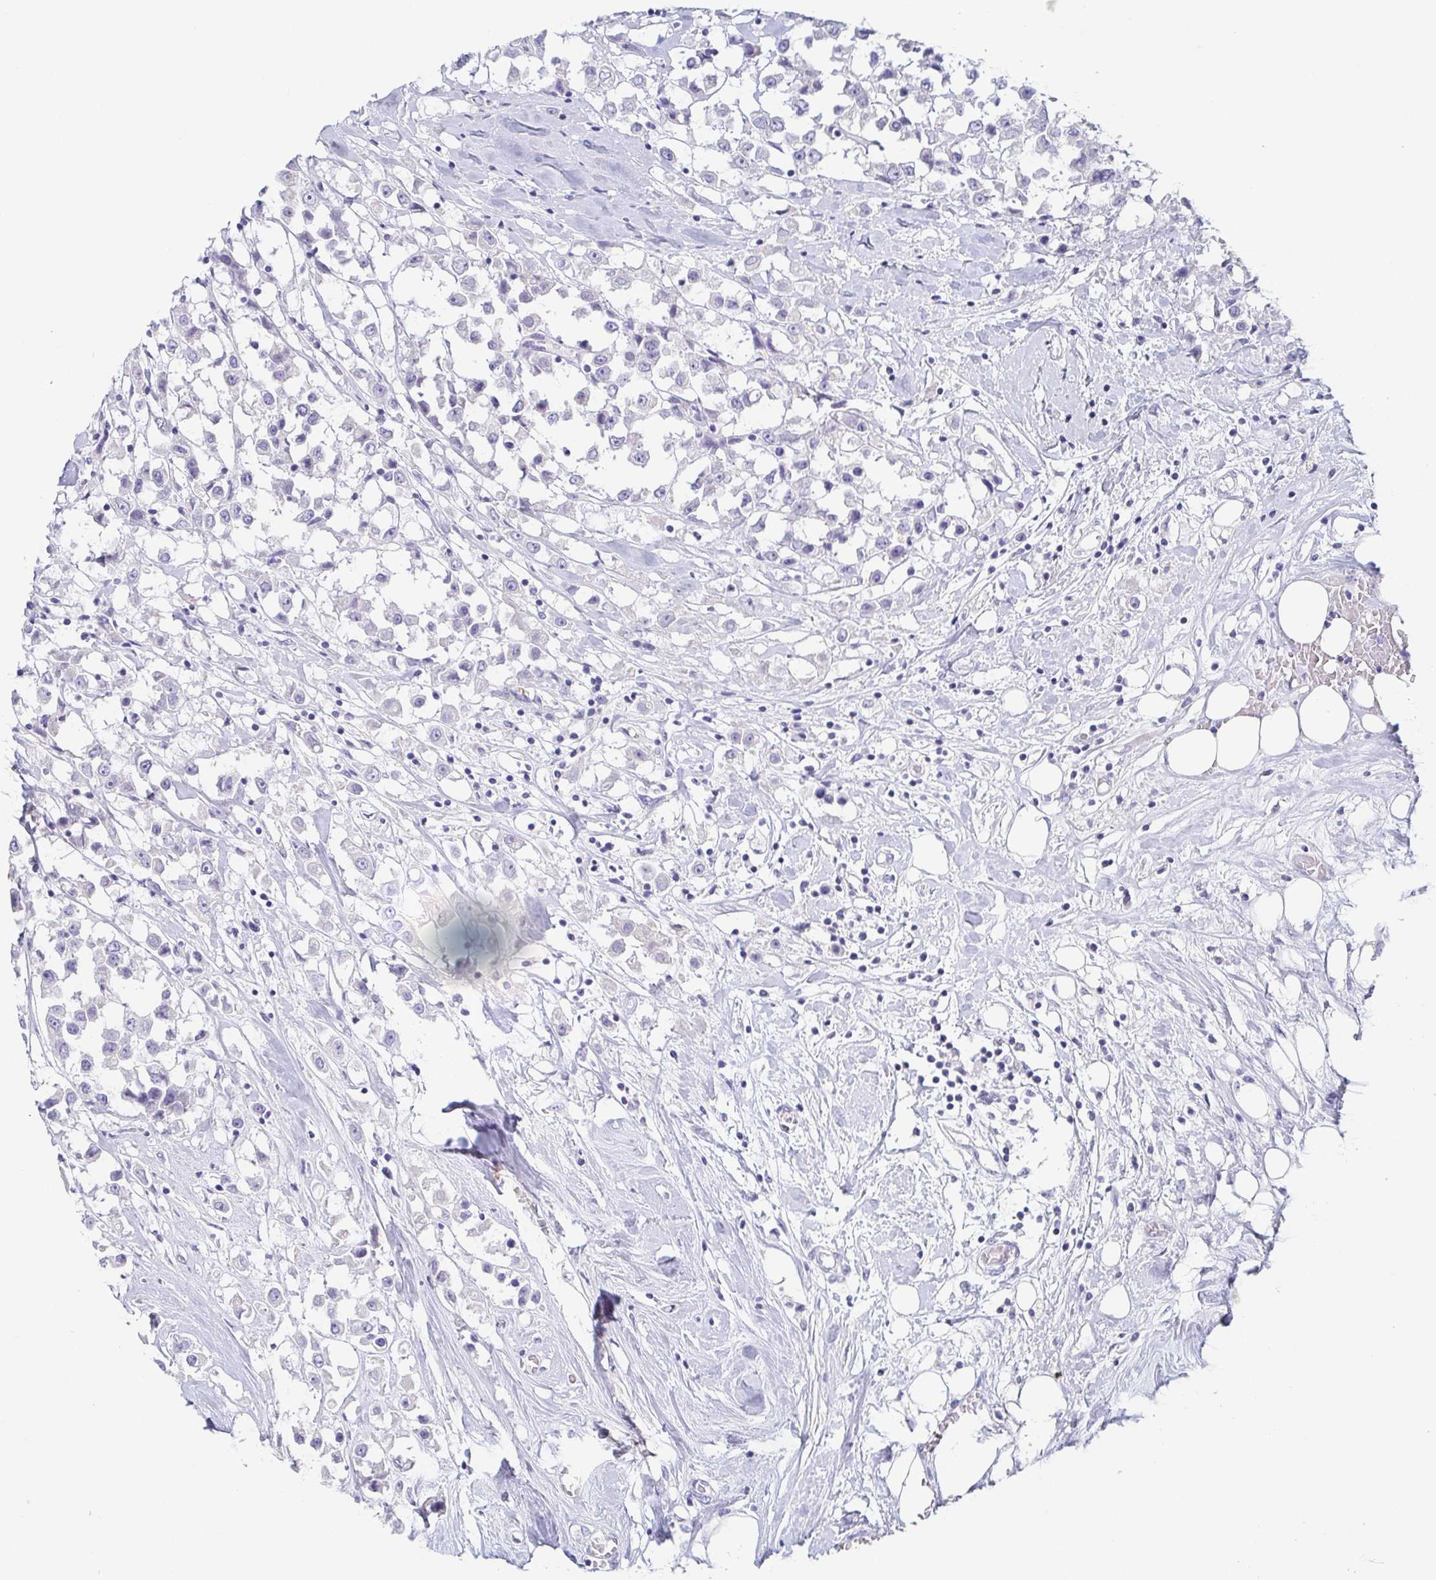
{"staining": {"intensity": "negative", "quantity": "none", "location": "none"}, "tissue": "breast cancer", "cell_type": "Tumor cells", "image_type": "cancer", "snomed": [{"axis": "morphology", "description": "Duct carcinoma"}, {"axis": "topography", "description": "Breast"}], "caption": "The histopathology image exhibits no significant positivity in tumor cells of breast cancer.", "gene": "PRR27", "patient": {"sex": "female", "age": 61}}